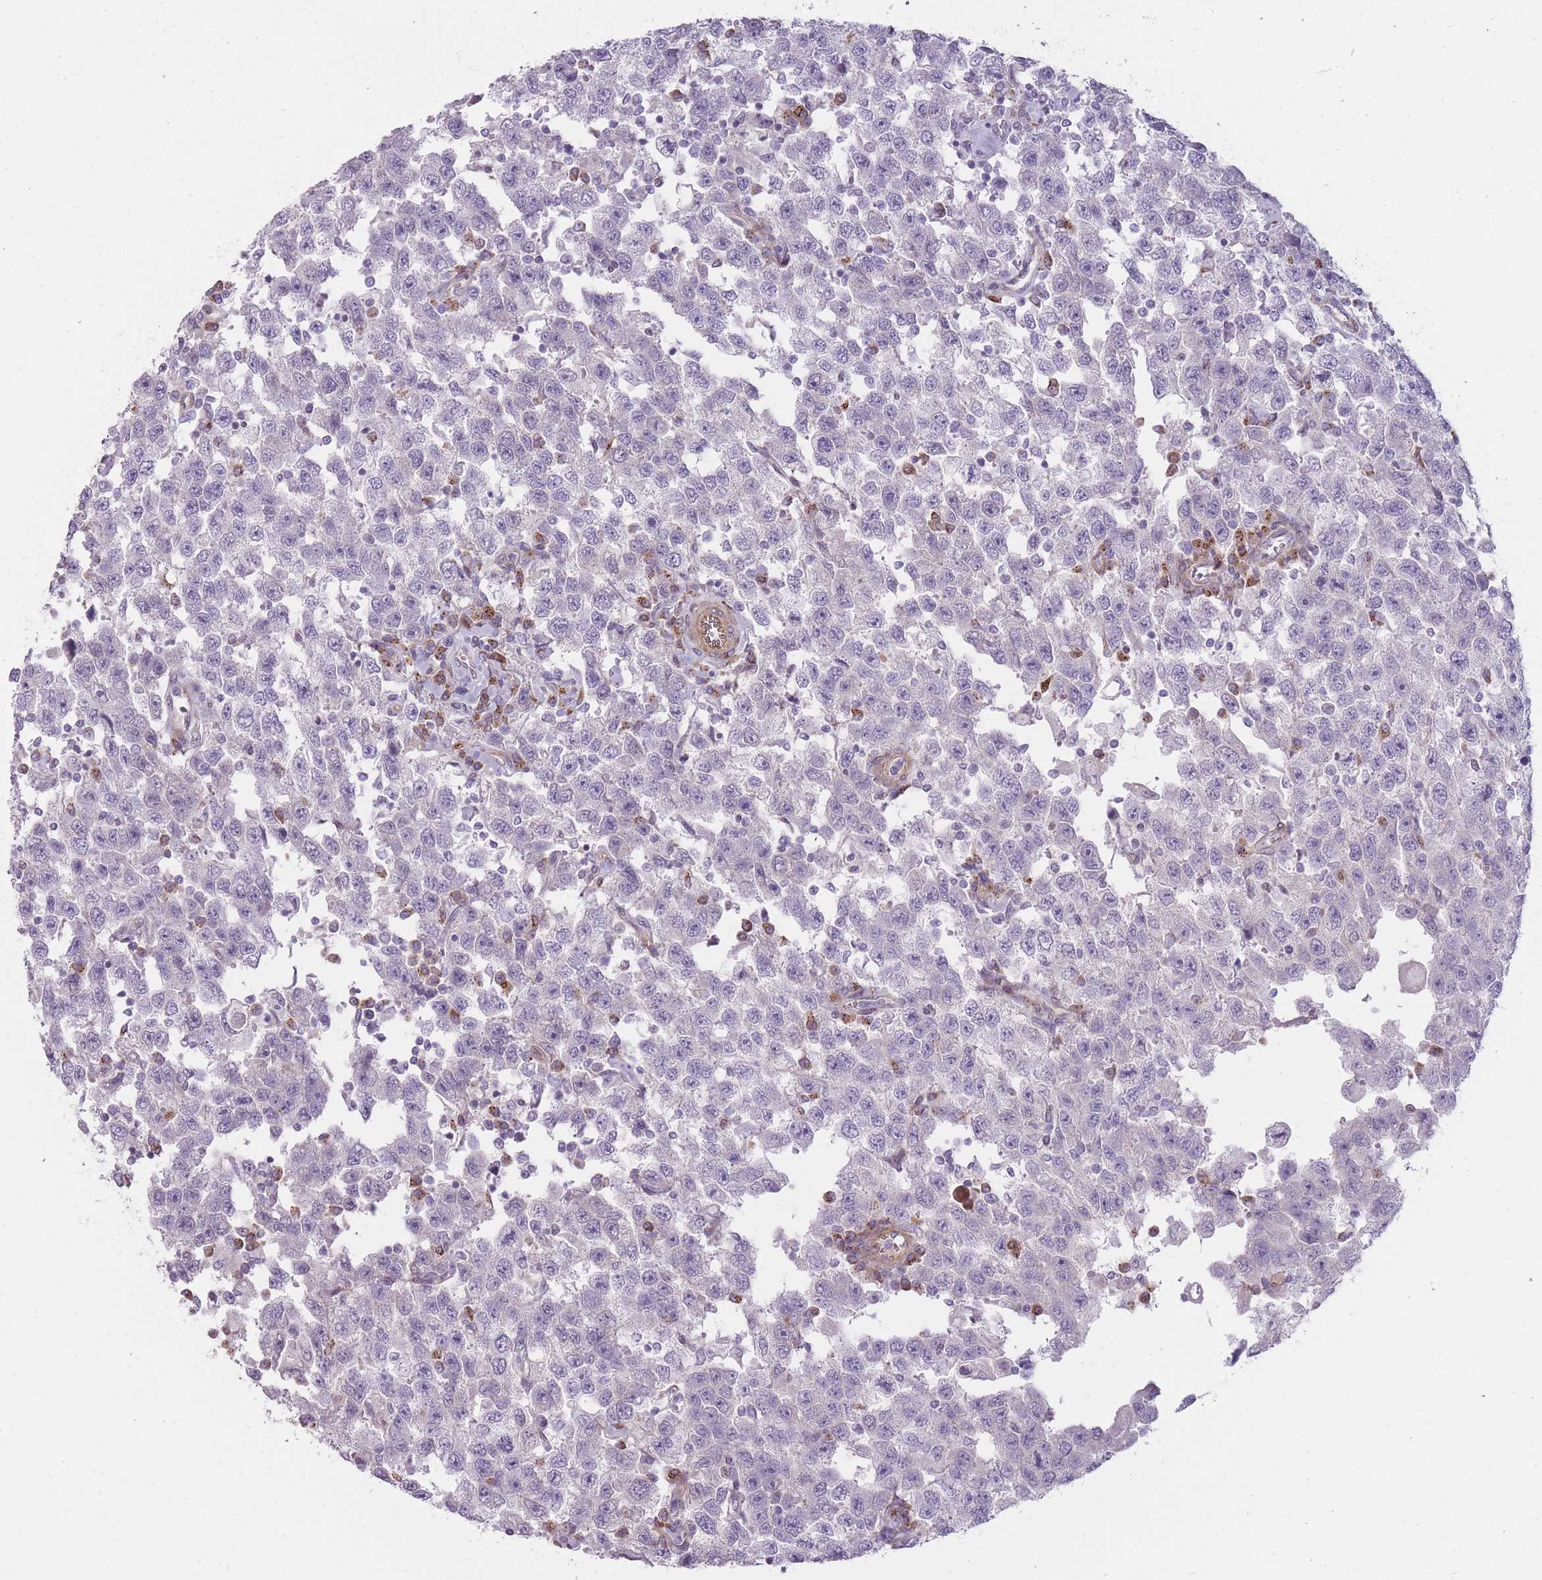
{"staining": {"intensity": "negative", "quantity": "none", "location": "none"}, "tissue": "testis cancer", "cell_type": "Tumor cells", "image_type": "cancer", "snomed": [{"axis": "morphology", "description": "Seminoma, NOS"}, {"axis": "topography", "description": "Testis"}], "caption": "Tumor cells are negative for brown protein staining in seminoma (testis).", "gene": "PGRMC2", "patient": {"sex": "male", "age": 41}}